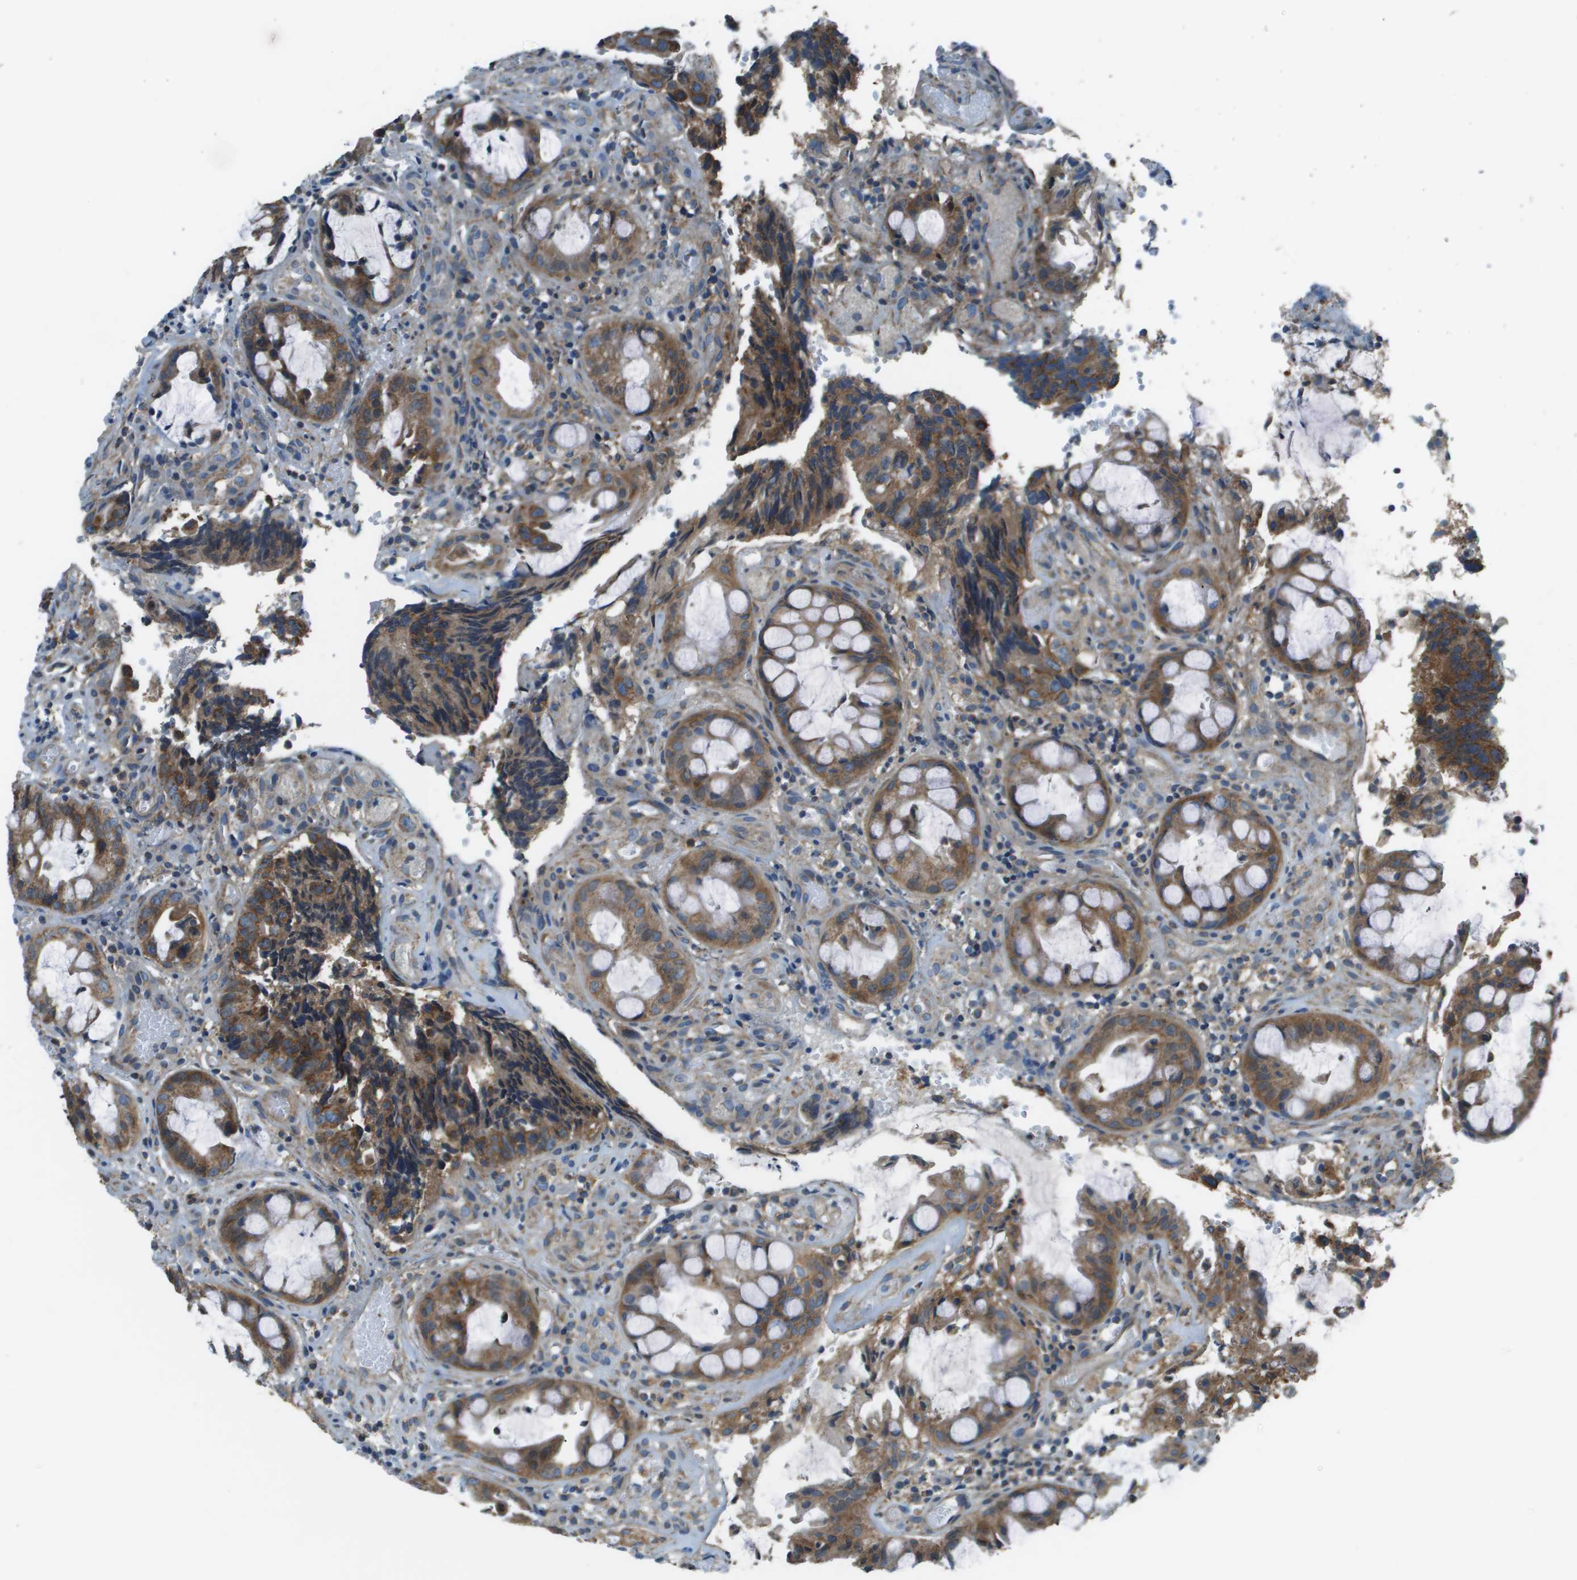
{"staining": {"intensity": "moderate", "quantity": ">75%", "location": "cytoplasmic/membranous"}, "tissue": "colorectal cancer", "cell_type": "Tumor cells", "image_type": "cancer", "snomed": [{"axis": "morphology", "description": "Adenocarcinoma, NOS"}, {"axis": "topography", "description": "Colon"}], "caption": "Colorectal cancer (adenocarcinoma) stained for a protein (brown) reveals moderate cytoplasmic/membranous positive positivity in about >75% of tumor cells.", "gene": "TMEM51", "patient": {"sex": "female", "age": 57}}